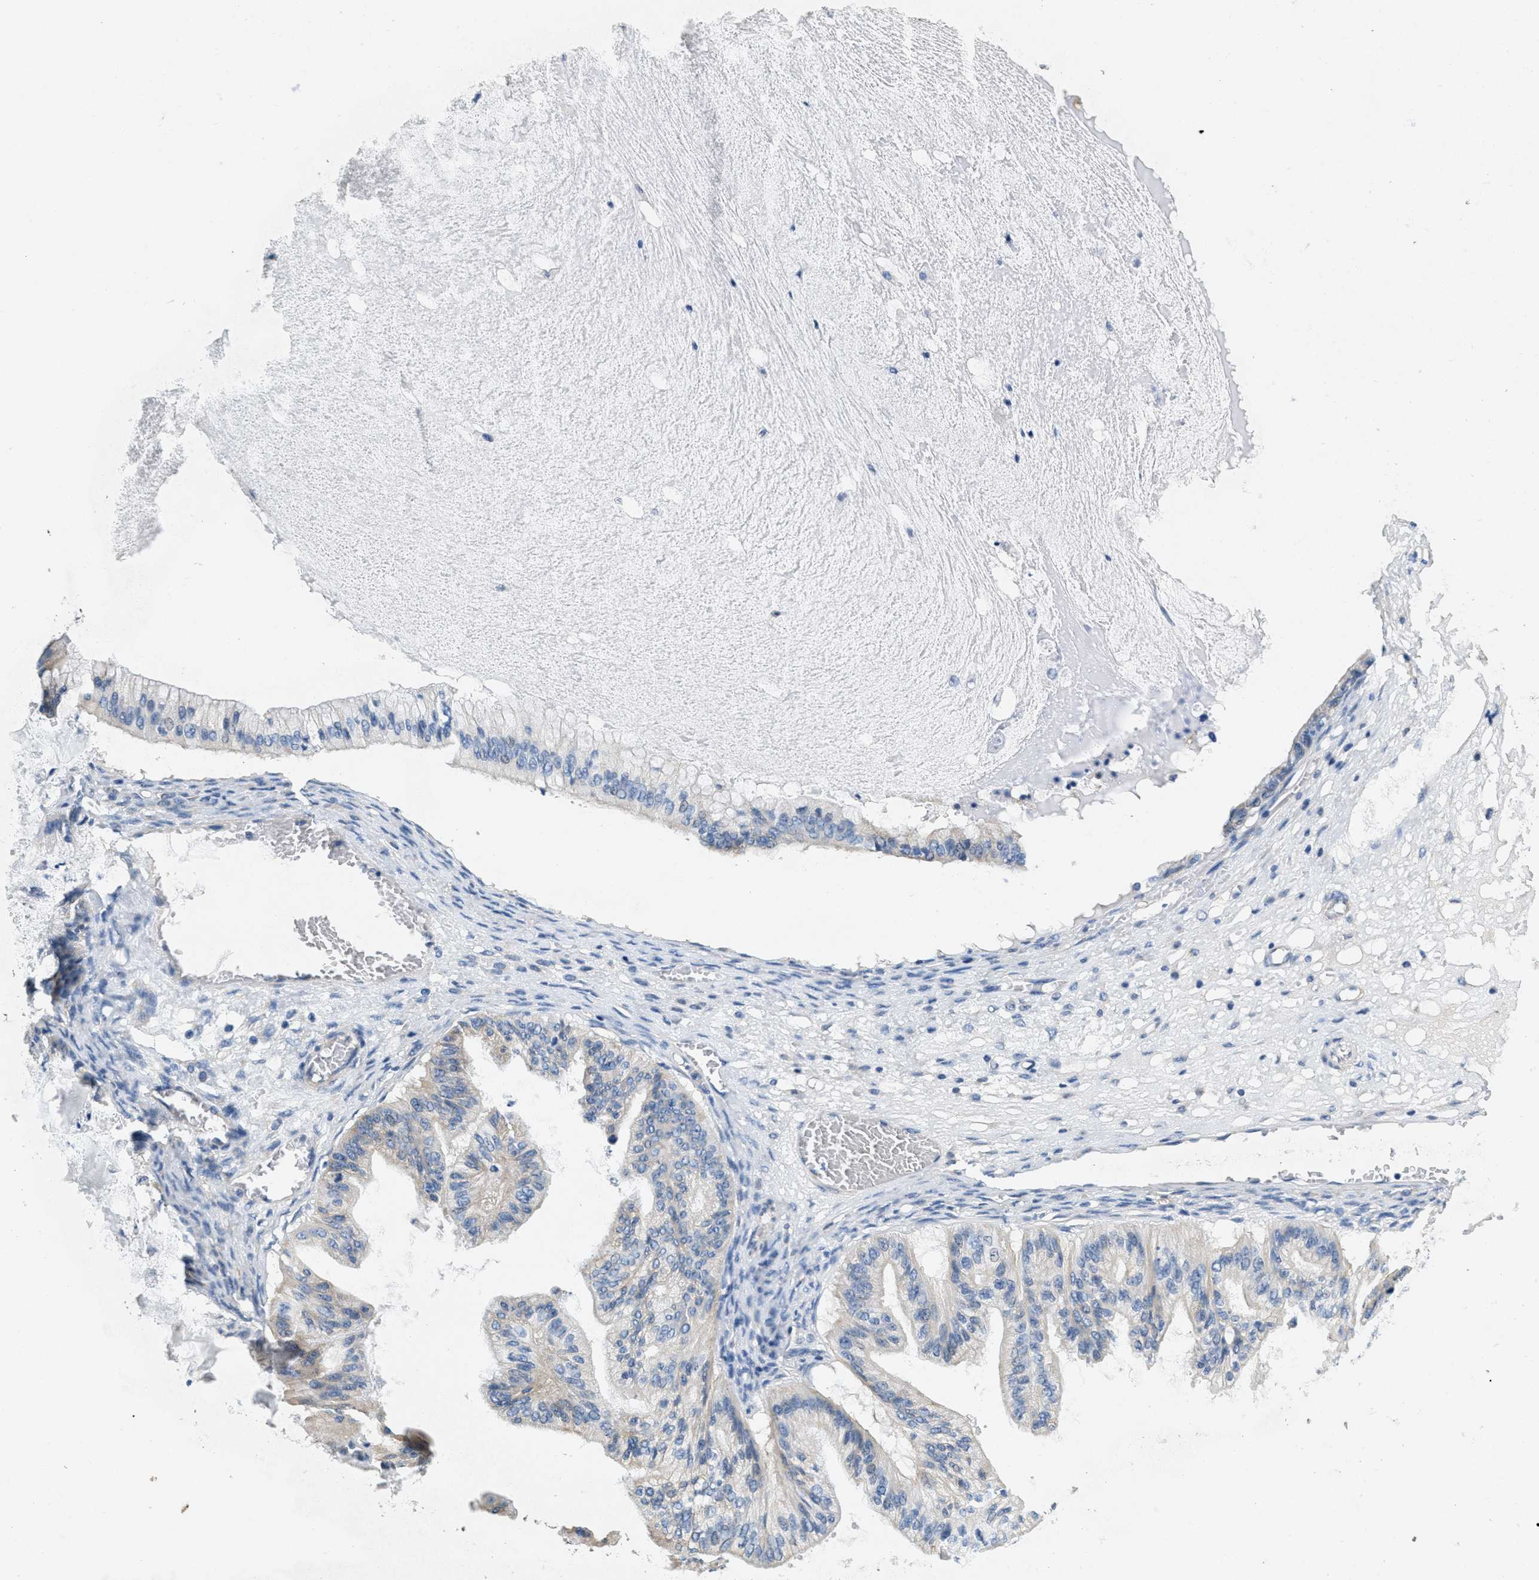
{"staining": {"intensity": "negative", "quantity": "none", "location": "none"}, "tissue": "ovarian cancer", "cell_type": "Tumor cells", "image_type": "cancer", "snomed": [{"axis": "morphology", "description": "Cystadenocarcinoma, mucinous, NOS"}, {"axis": "topography", "description": "Ovary"}], "caption": "A high-resolution micrograph shows immunohistochemistry (IHC) staining of ovarian cancer, which reveals no significant expression in tumor cells. (DAB (3,3'-diaminobenzidine) immunohistochemistry (IHC), high magnification).", "gene": "TOMM70", "patient": {"sex": "female", "age": 57}}